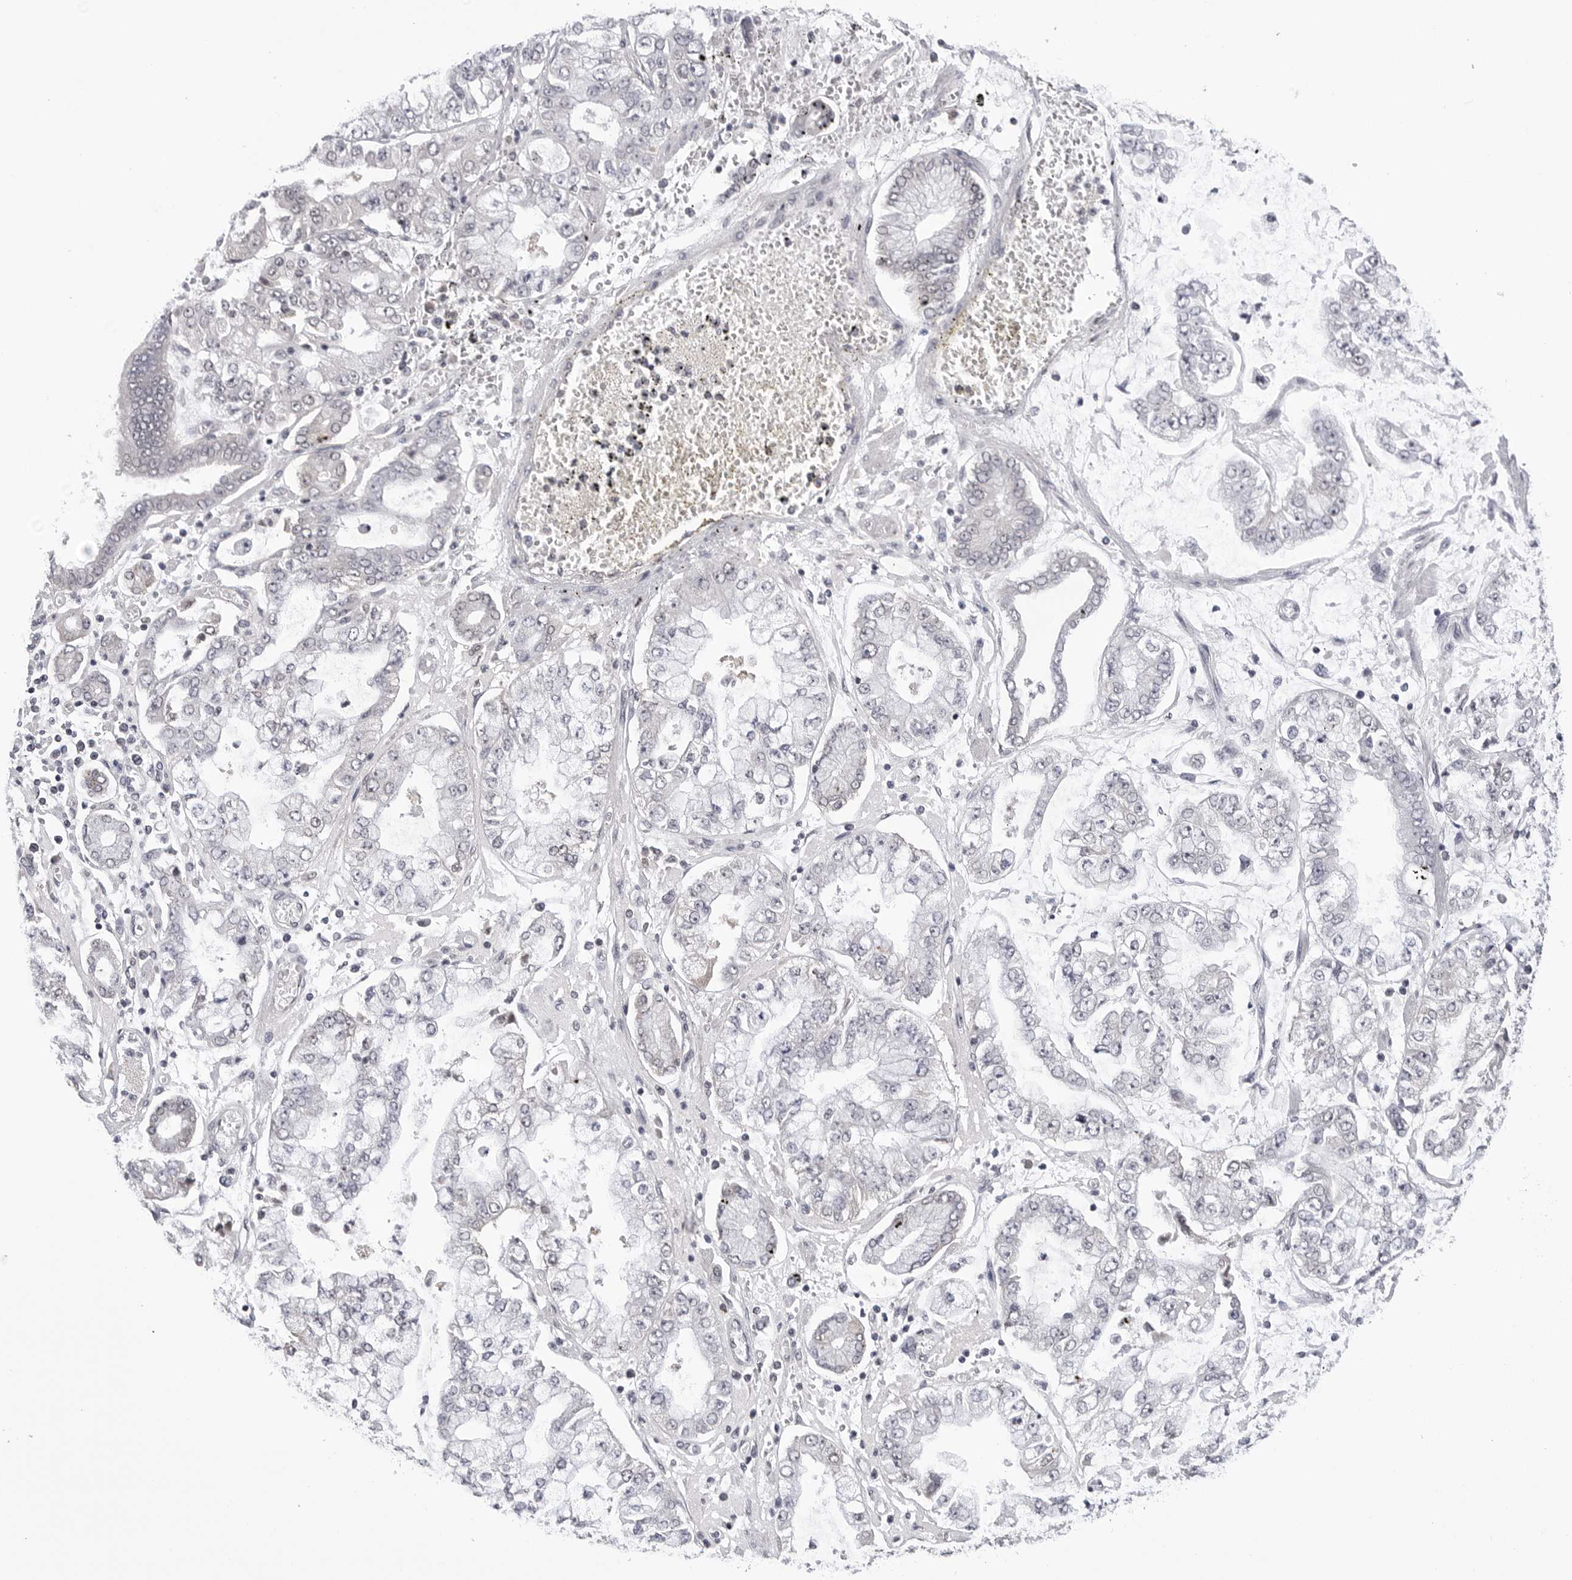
{"staining": {"intensity": "negative", "quantity": "none", "location": "none"}, "tissue": "stomach cancer", "cell_type": "Tumor cells", "image_type": "cancer", "snomed": [{"axis": "morphology", "description": "Adenocarcinoma, NOS"}, {"axis": "topography", "description": "Stomach"}], "caption": "Tumor cells are negative for protein expression in human stomach cancer (adenocarcinoma).", "gene": "CDK20", "patient": {"sex": "male", "age": 76}}